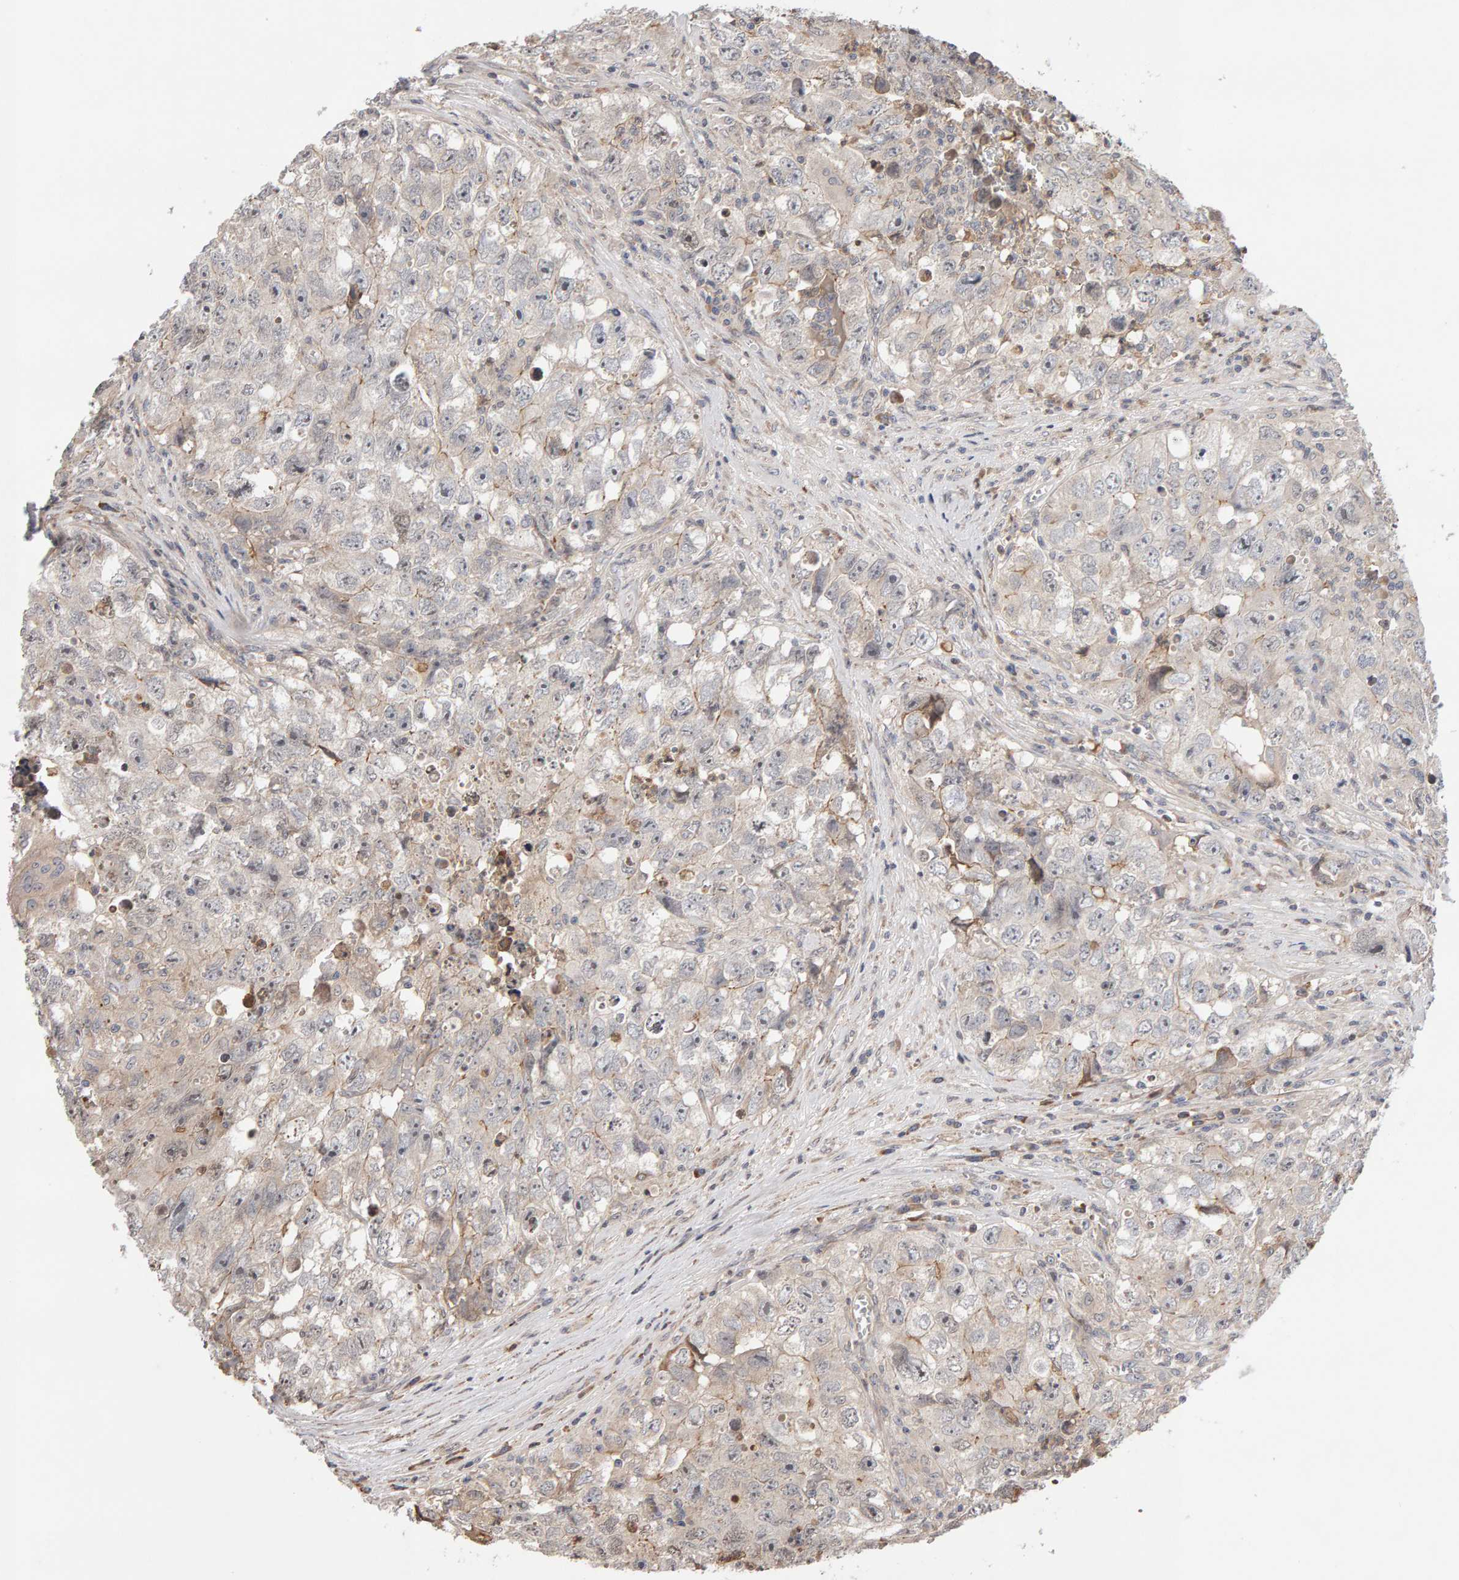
{"staining": {"intensity": "negative", "quantity": "none", "location": "none"}, "tissue": "testis cancer", "cell_type": "Tumor cells", "image_type": "cancer", "snomed": [{"axis": "morphology", "description": "Seminoma, NOS"}, {"axis": "morphology", "description": "Carcinoma, Embryonal, NOS"}, {"axis": "topography", "description": "Testis"}], "caption": "This is a image of immunohistochemistry staining of testis cancer (embryonal carcinoma), which shows no expression in tumor cells.", "gene": "LZTS1", "patient": {"sex": "male", "age": 43}}